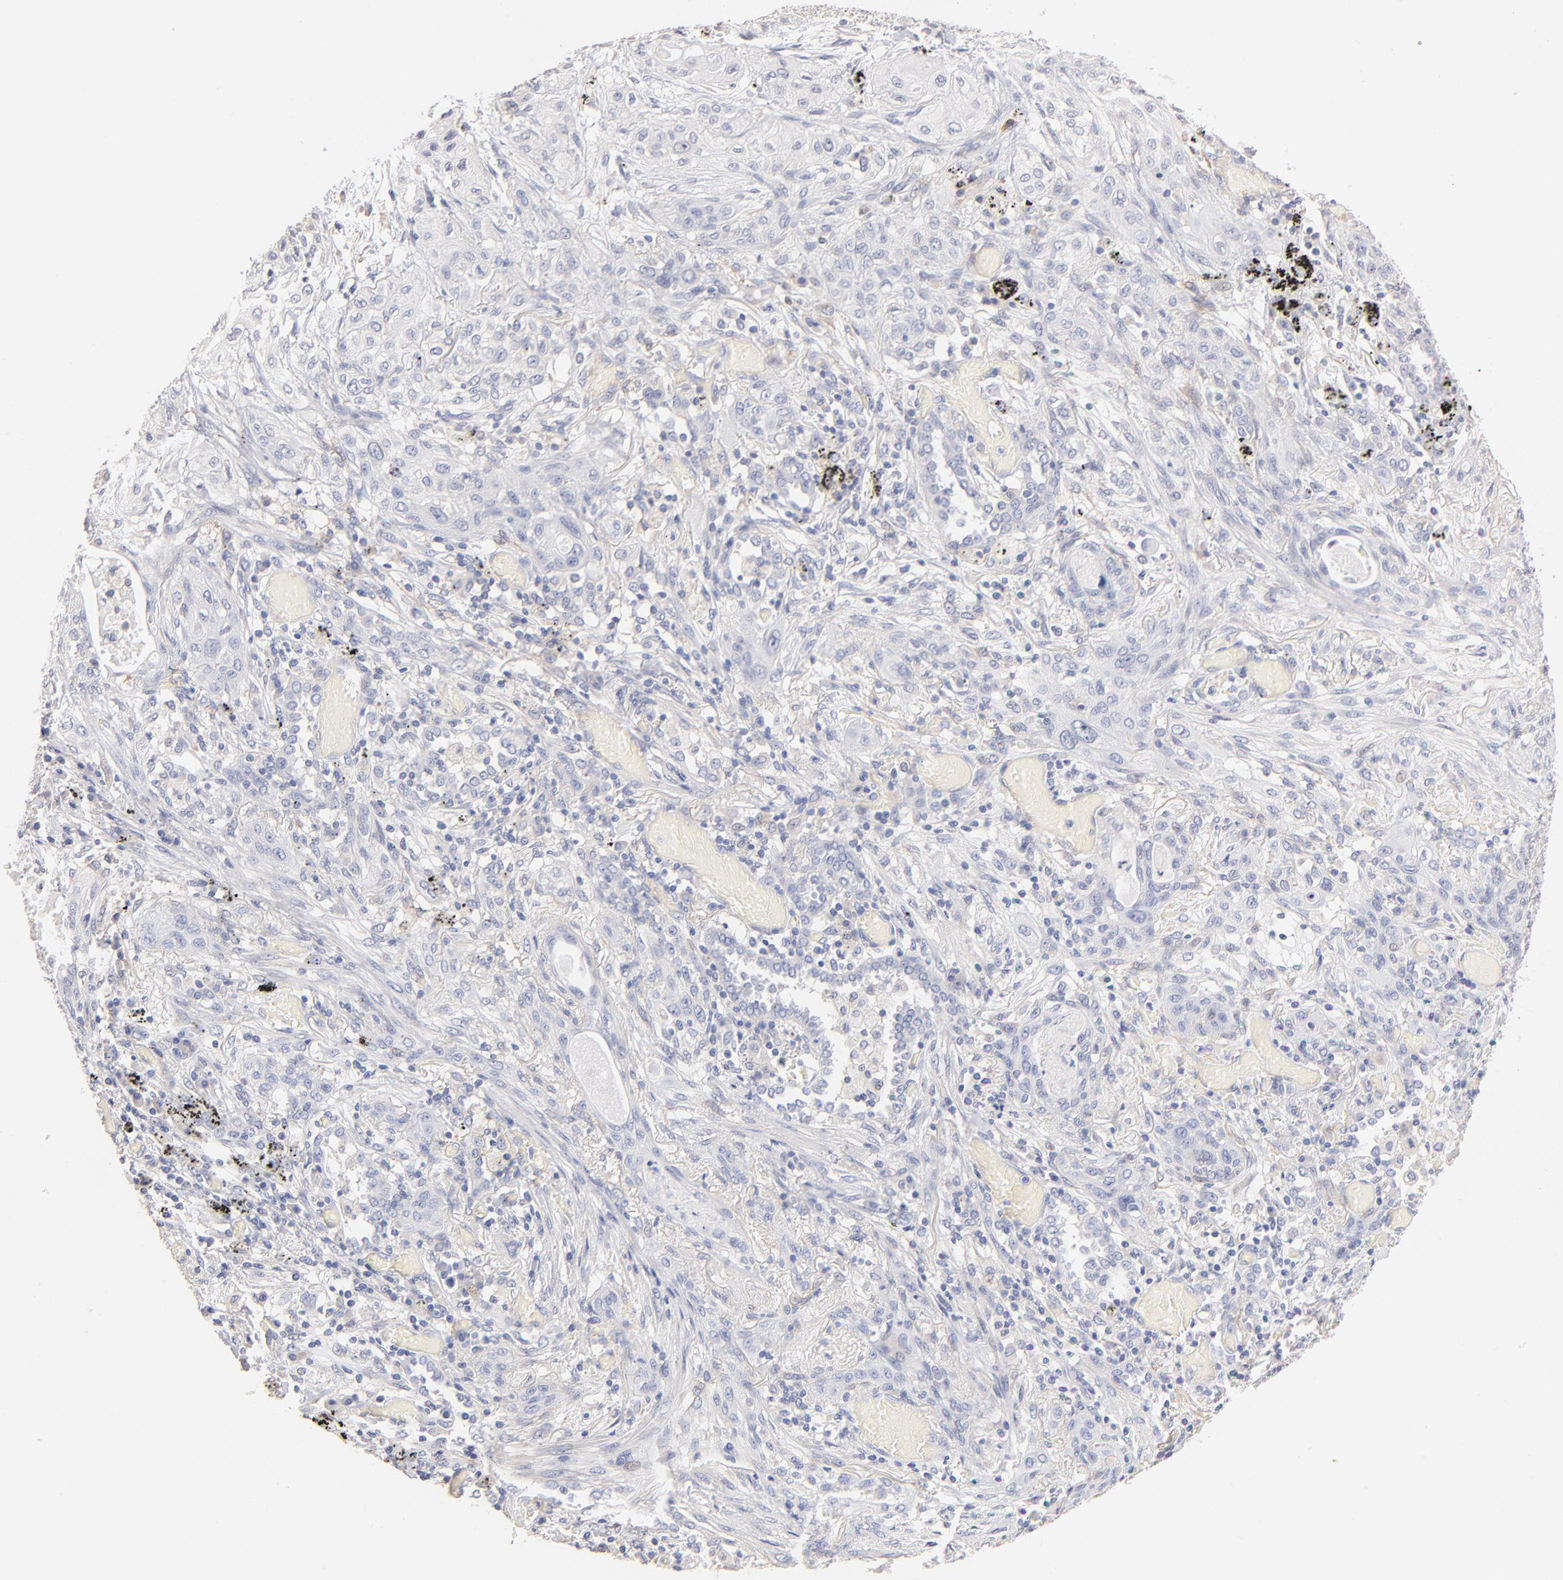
{"staining": {"intensity": "negative", "quantity": "none", "location": "none"}, "tissue": "lung cancer", "cell_type": "Tumor cells", "image_type": "cancer", "snomed": [{"axis": "morphology", "description": "Squamous cell carcinoma, NOS"}, {"axis": "topography", "description": "Lung"}], "caption": "Tumor cells are negative for brown protein staining in lung cancer (squamous cell carcinoma).", "gene": "ITGA8", "patient": {"sex": "female", "age": 47}}